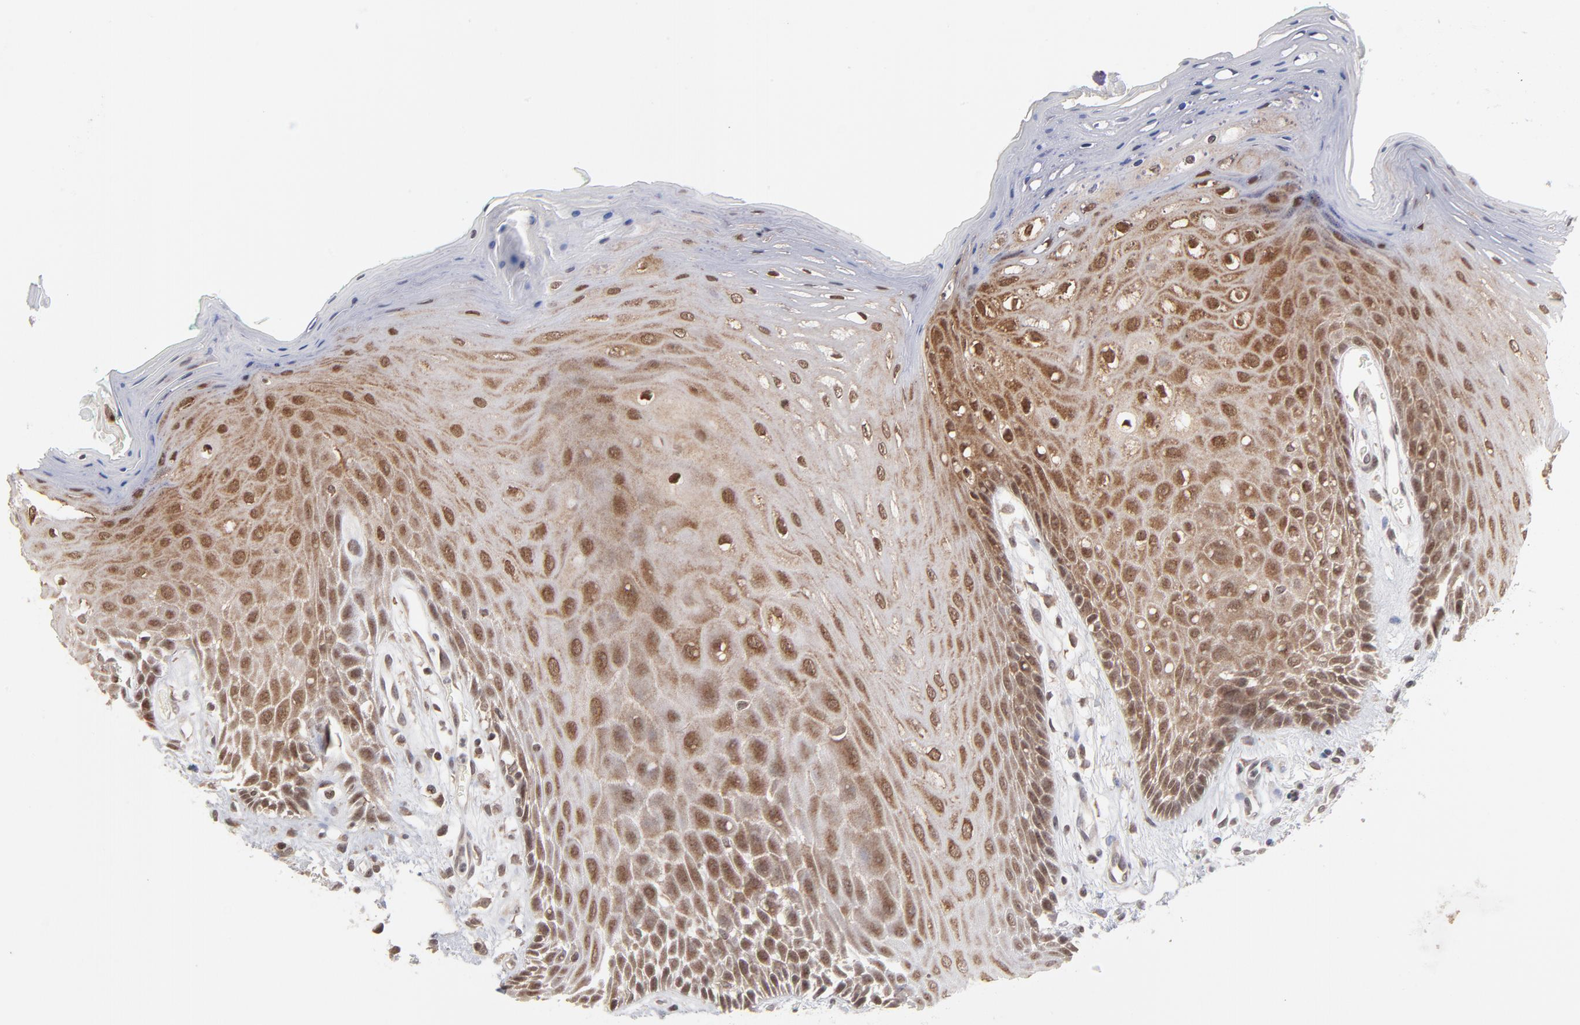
{"staining": {"intensity": "moderate", "quantity": ">75%", "location": "cytoplasmic/membranous,nuclear"}, "tissue": "oral mucosa", "cell_type": "Squamous epithelial cells", "image_type": "normal", "snomed": [{"axis": "morphology", "description": "Normal tissue, NOS"}, {"axis": "morphology", "description": "Squamous cell carcinoma, NOS"}, {"axis": "topography", "description": "Skeletal muscle"}, {"axis": "topography", "description": "Oral tissue"}, {"axis": "topography", "description": "Head-Neck"}], "caption": "Immunohistochemistry micrograph of unremarkable human oral mucosa stained for a protein (brown), which exhibits medium levels of moderate cytoplasmic/membranous,nuclear staining in approximately >75% of squamous epithelial cells.", "gene": "ARIH1", "patient": {"sex": "female", "age": 84}}